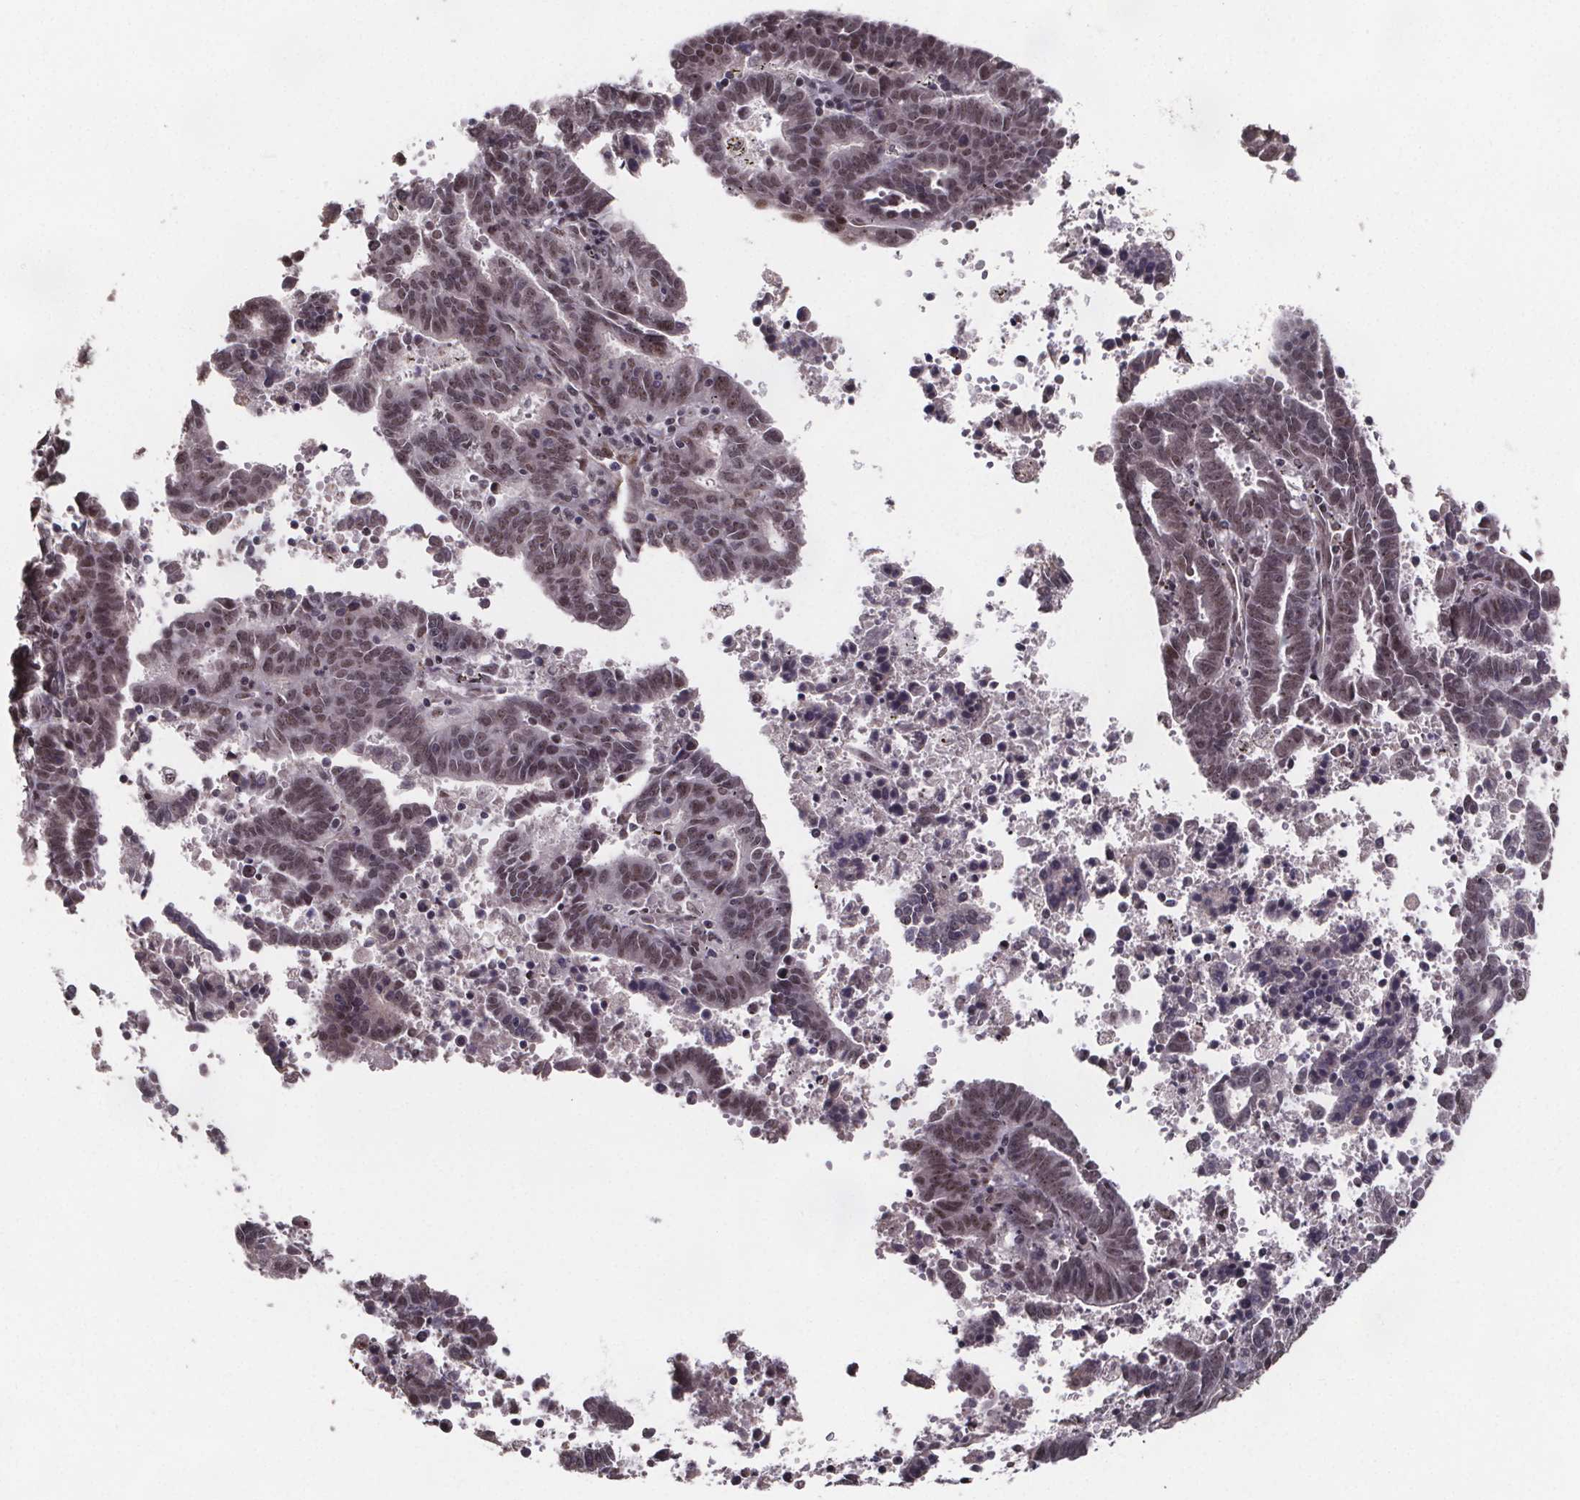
{"staining": {"intensity": "weak", "quantity": ">75%", "location": "nuclear"}, "tissue": "endometrial cancer", "cell_type": "Tumor cells", "image_type": "cancer", "snomed": [{"axis": "morphology", "description": "Adenocarcinoma, NOS"}, {"axis": "topography", "description": "Uterus"}], "caption": "Endometrial adenocarcinoma stained with IHC displays weak nuclear staining in approximately >75% of tumor cells.", "gene": "U2SURP", "patient": {"sex": "female", "age": 83}}